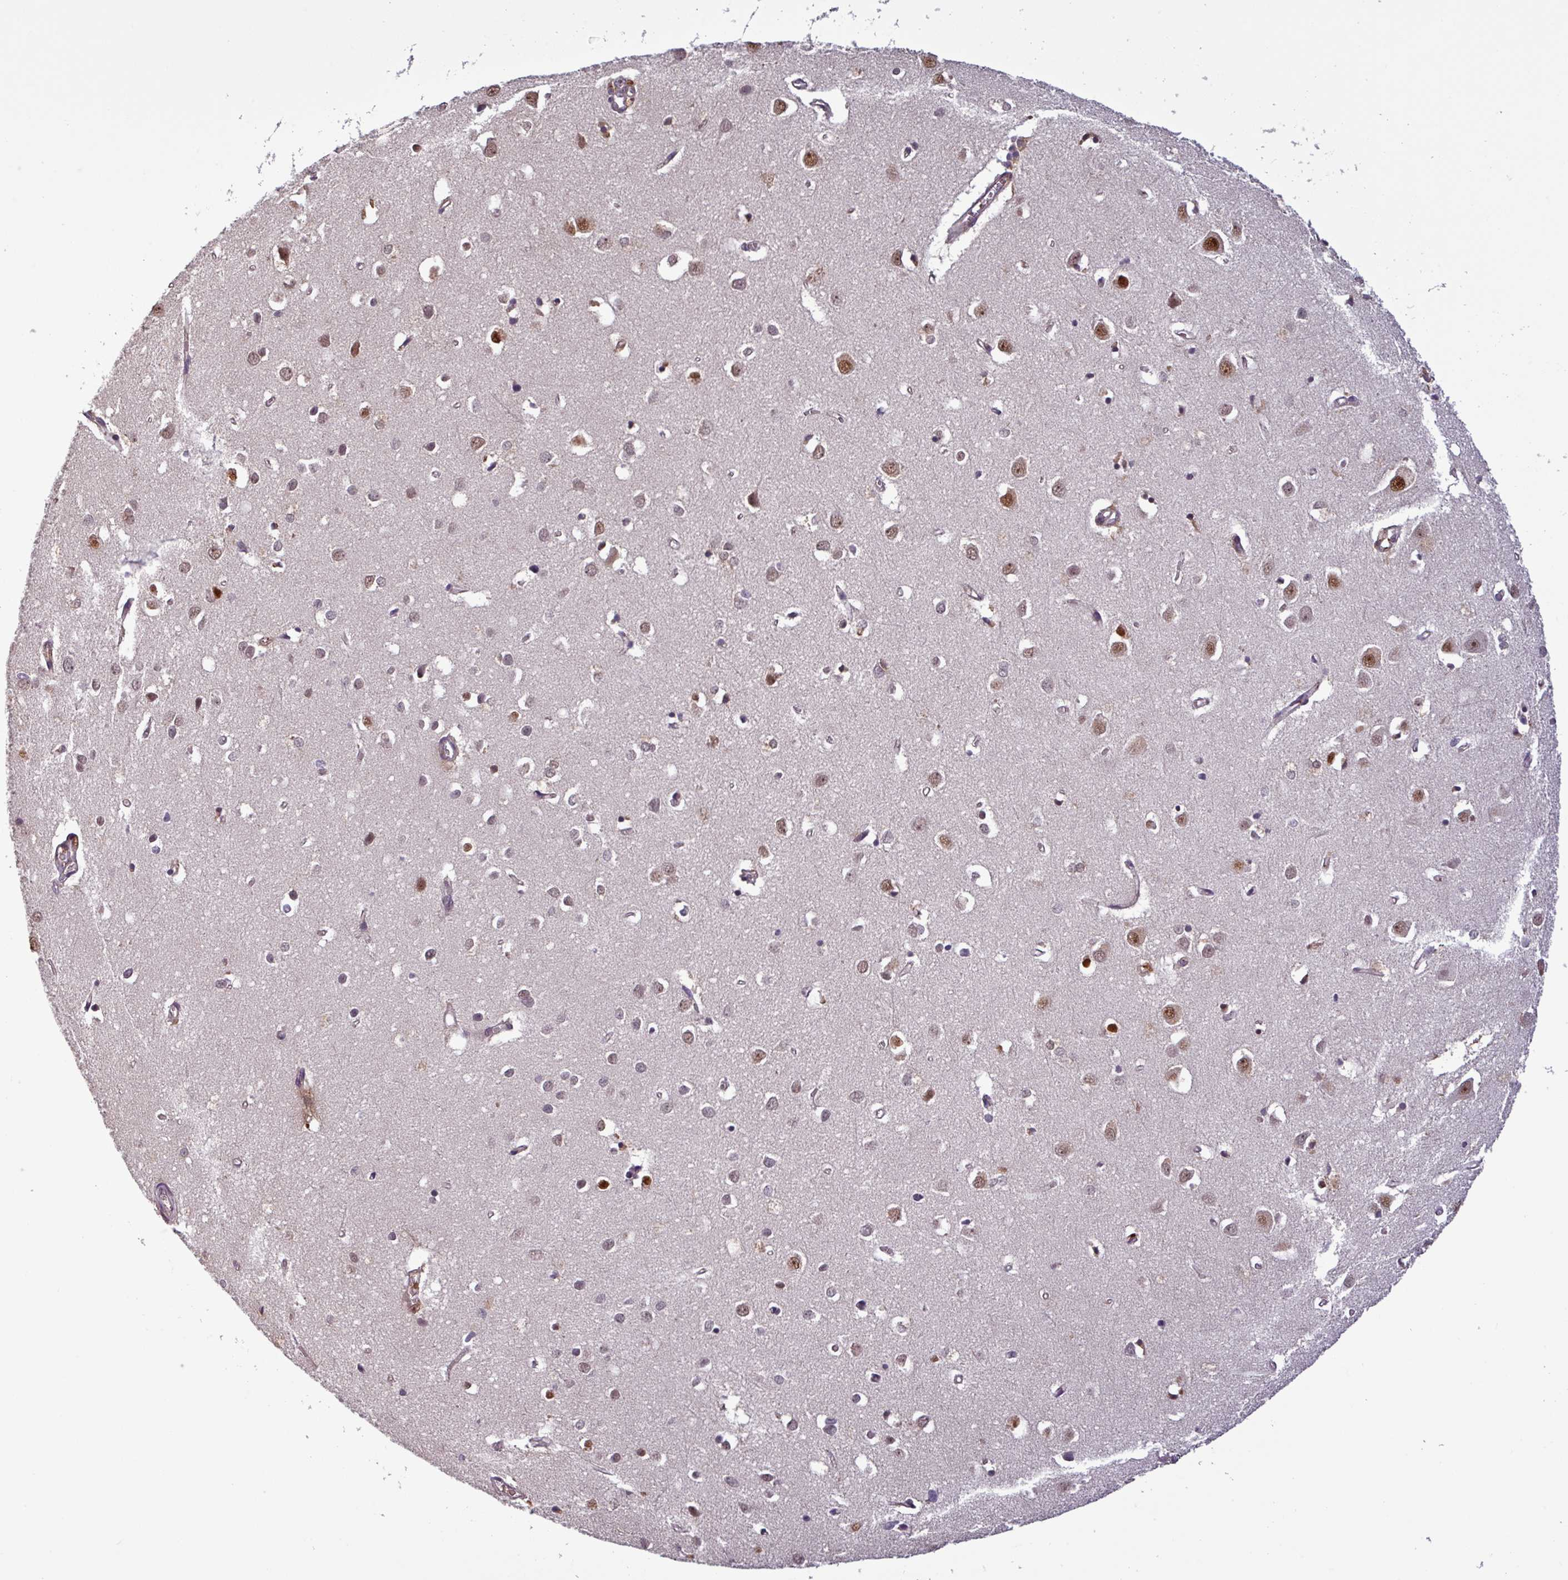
{"staining": {"intensity": "moderate", "quantity": "<25%", "location": "cytoplasmic/membranous"}, "tissue": "cerebral cortex", "cell_type": "Endothelial cells", "image_type": "normal", "snomed": [{"axis": "morphology", "description": "Normal tissue, NOS"}, {"axis": "topography", "description": "Cerebral cortex"}], "caption": "Endothelial cells reveal low levels of moderate cytoplasmic/membranous expression in approximately <25% of cells in normal human cerebral cortex. Immunohistochemistry stains the protein in brown and the nuclei are stained blue.", "gene": "NOB1", "patient": {"sex": "female", "age": 64}}